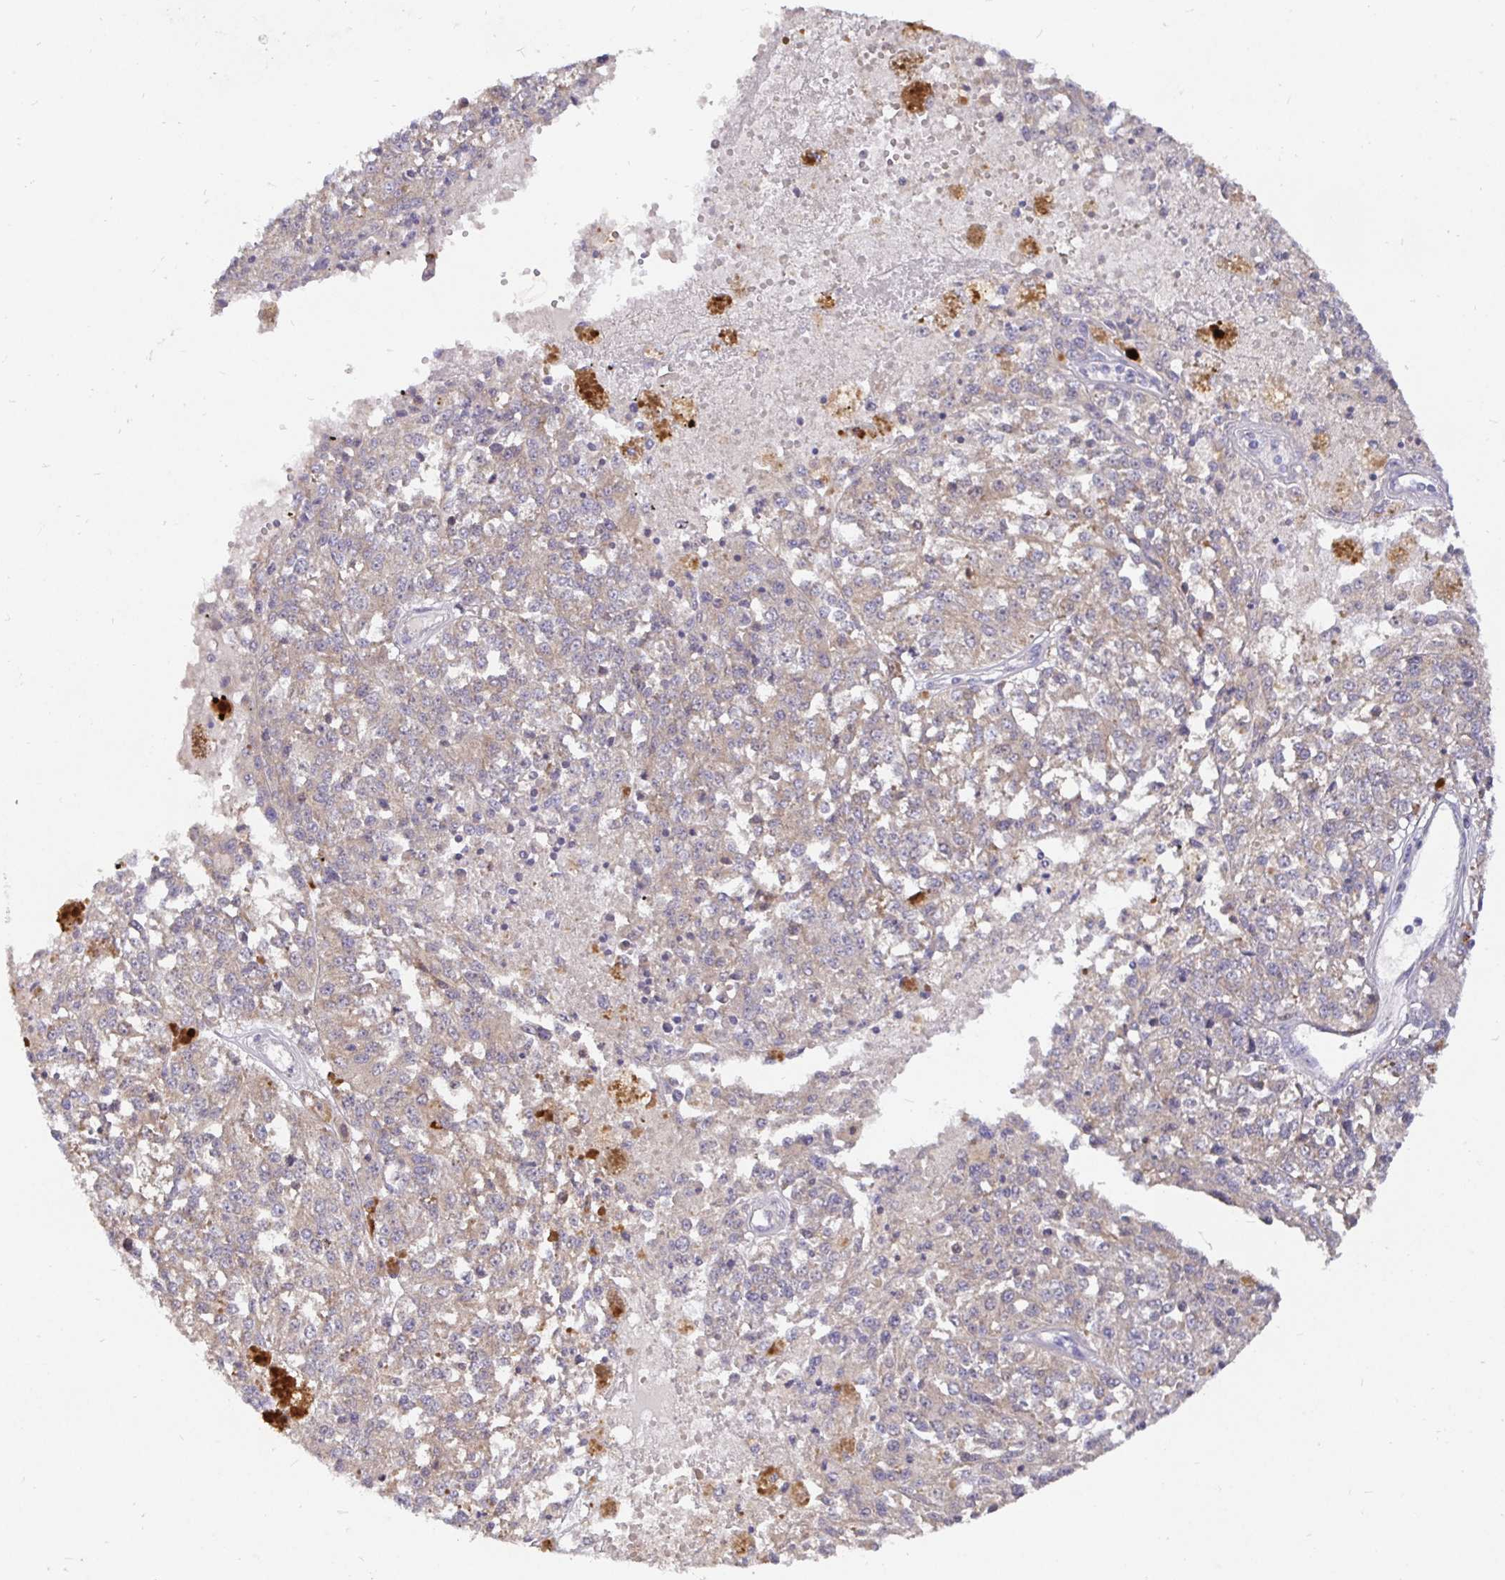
{"staining": {"intensity": "weak", "quantity": "<25%", "location": "cytoplasmic/membranous"}, "tissue": "melanoma", "cell_type": "Tumor cells", "image_type": "cancer", "snomed": [{"axis": "morphology", "description": "Malignant melanoma, Metastatic site"}, {"axis": "topography", "description": "Lymph node"}], "caption": "There is no significant staining in tumor cells of melanoma.", "gene": "KIF21A", "patient": {"sex": "female", "age": 64}}